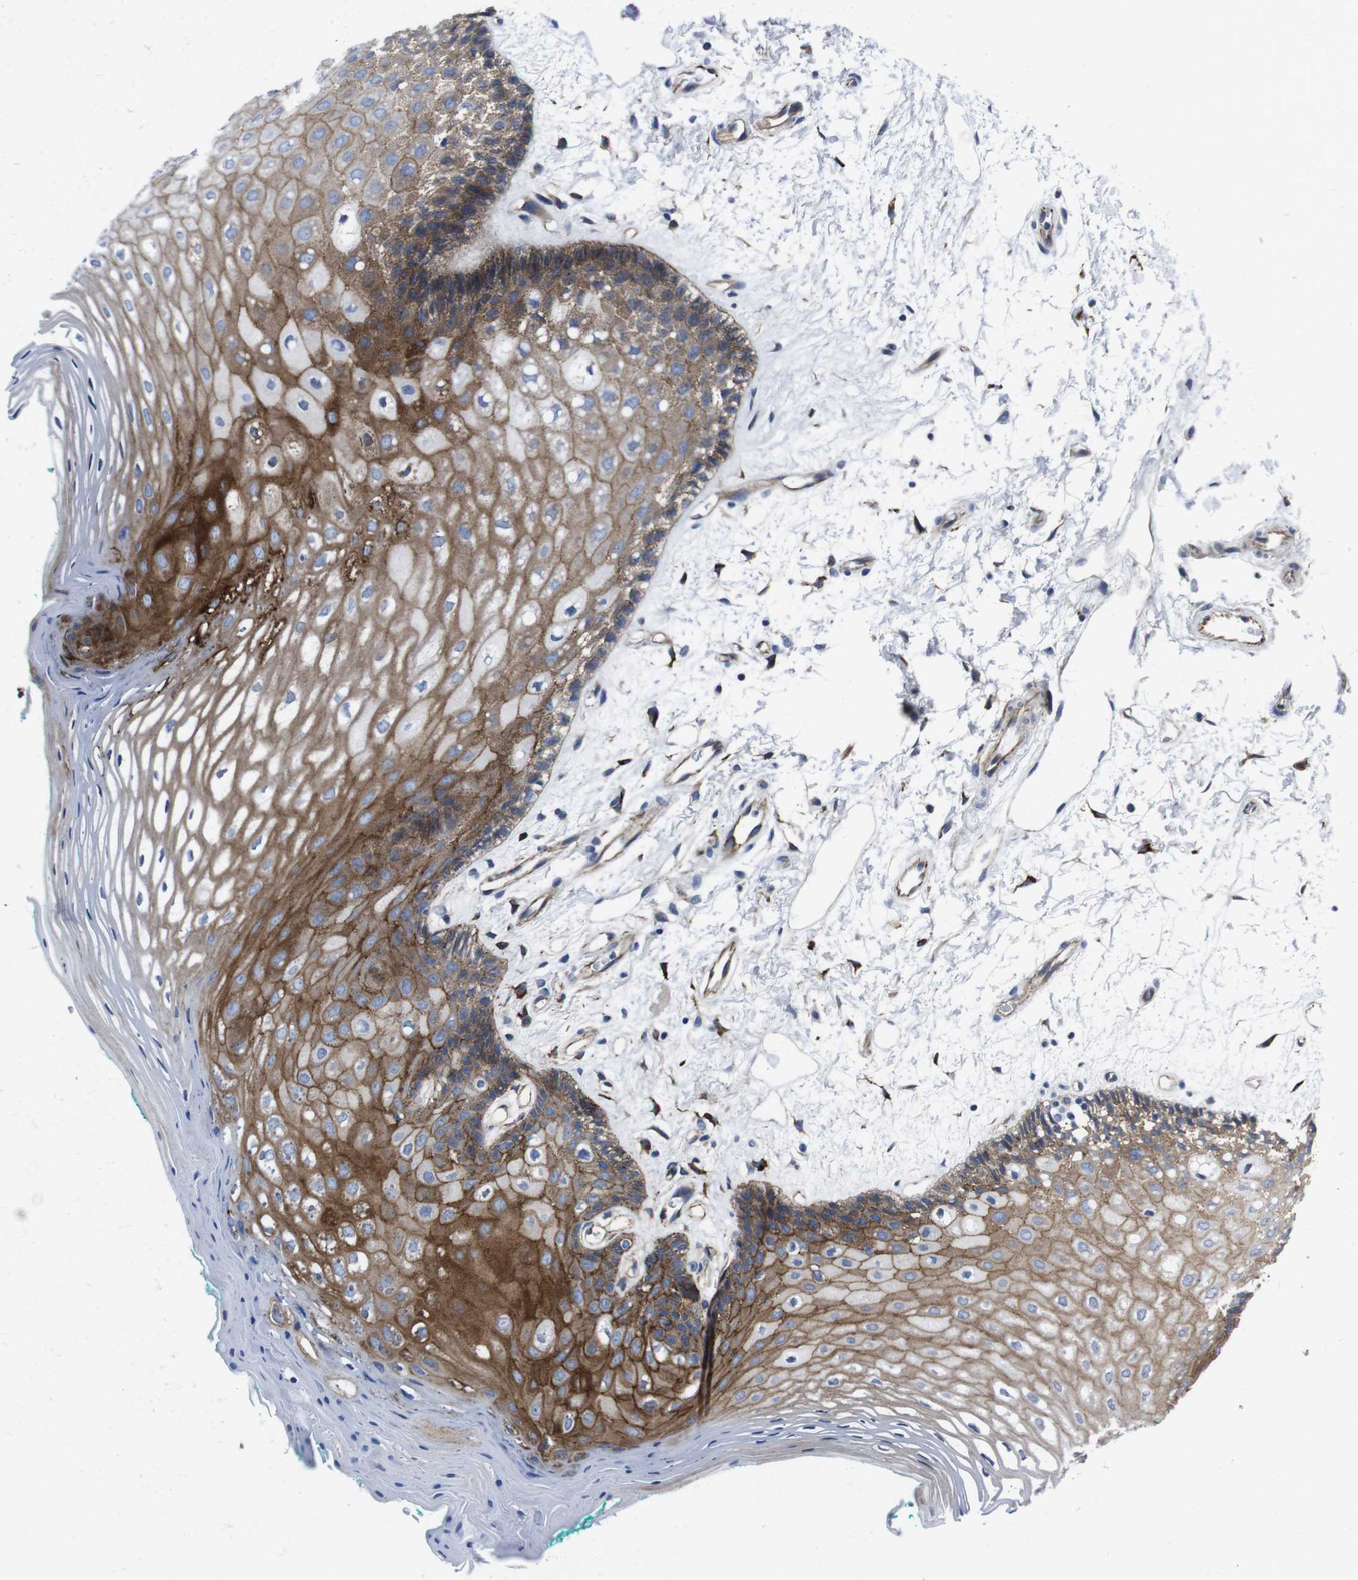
{"staining": {"intensity": "moderate", "quantity": ">75%", "location": "cytoplasmic/membranous"}, "tissue": "oral mucosa", "cell_type": "Squamous epithelial cells", "image_type": "normal", "snomed": [{"axis": "morphology", "description": "Normal tissue, NOS"}, {"axis": "topography", "description": "Skeletal muscle"}, {"axis": "topography", "description": "Oral tissue"}, {"axis": "topography", "description": "Peripheral nerve tissue"}], "caption": "Oral mucosa stained with DAB (3,3'-diaminobenzidine) immunohistochemistry (IHC) reveals medium levels of moderate cytoplasmic/membranous positivity in approximately >75% of squamous epithelial cells.", "gene": "NUMB", "patient": {"sex": "female", "age": 84}}